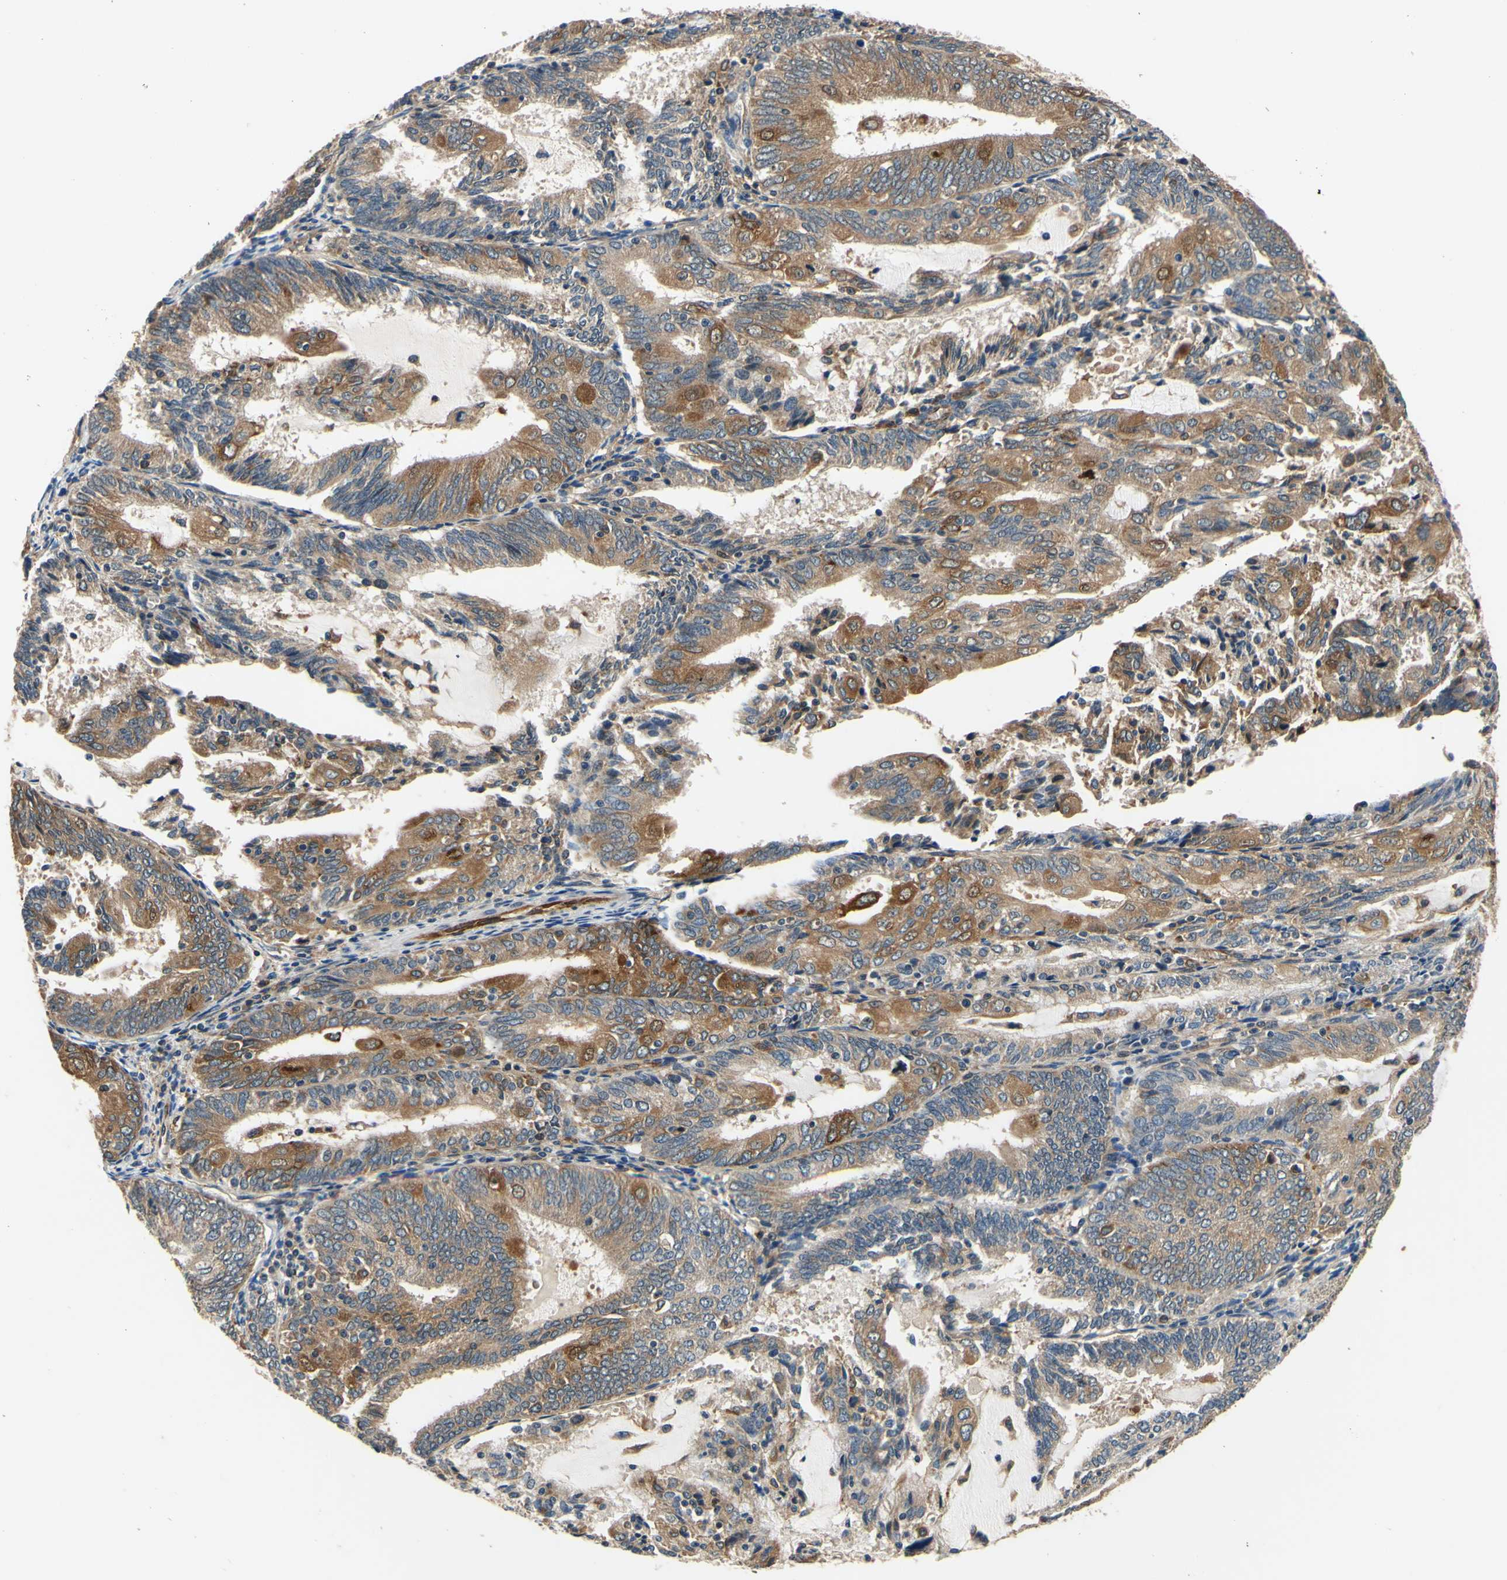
{"staining": {"intensity": "moderate", "quantity": "25%-75%", "location": "cytoplasmic/membranous"}, "tissue": "endometrial cancer", "cell_type": "Tumor cells", "image_type": "cancer", "snomed": [{"axis": "morphology", "description": "Adenocarcinoma, NOS"}, {"axis": "topography", "description": "Endometrium"}], "caption": "The histopathology image exhibits staining of endometrial cancer, revealing moderate cytoplasmic/membranous protein positivity (brown color) within tumor cells.", "gene": "PLA2G4A", "patient": {"sex": "female", "age": 81}}